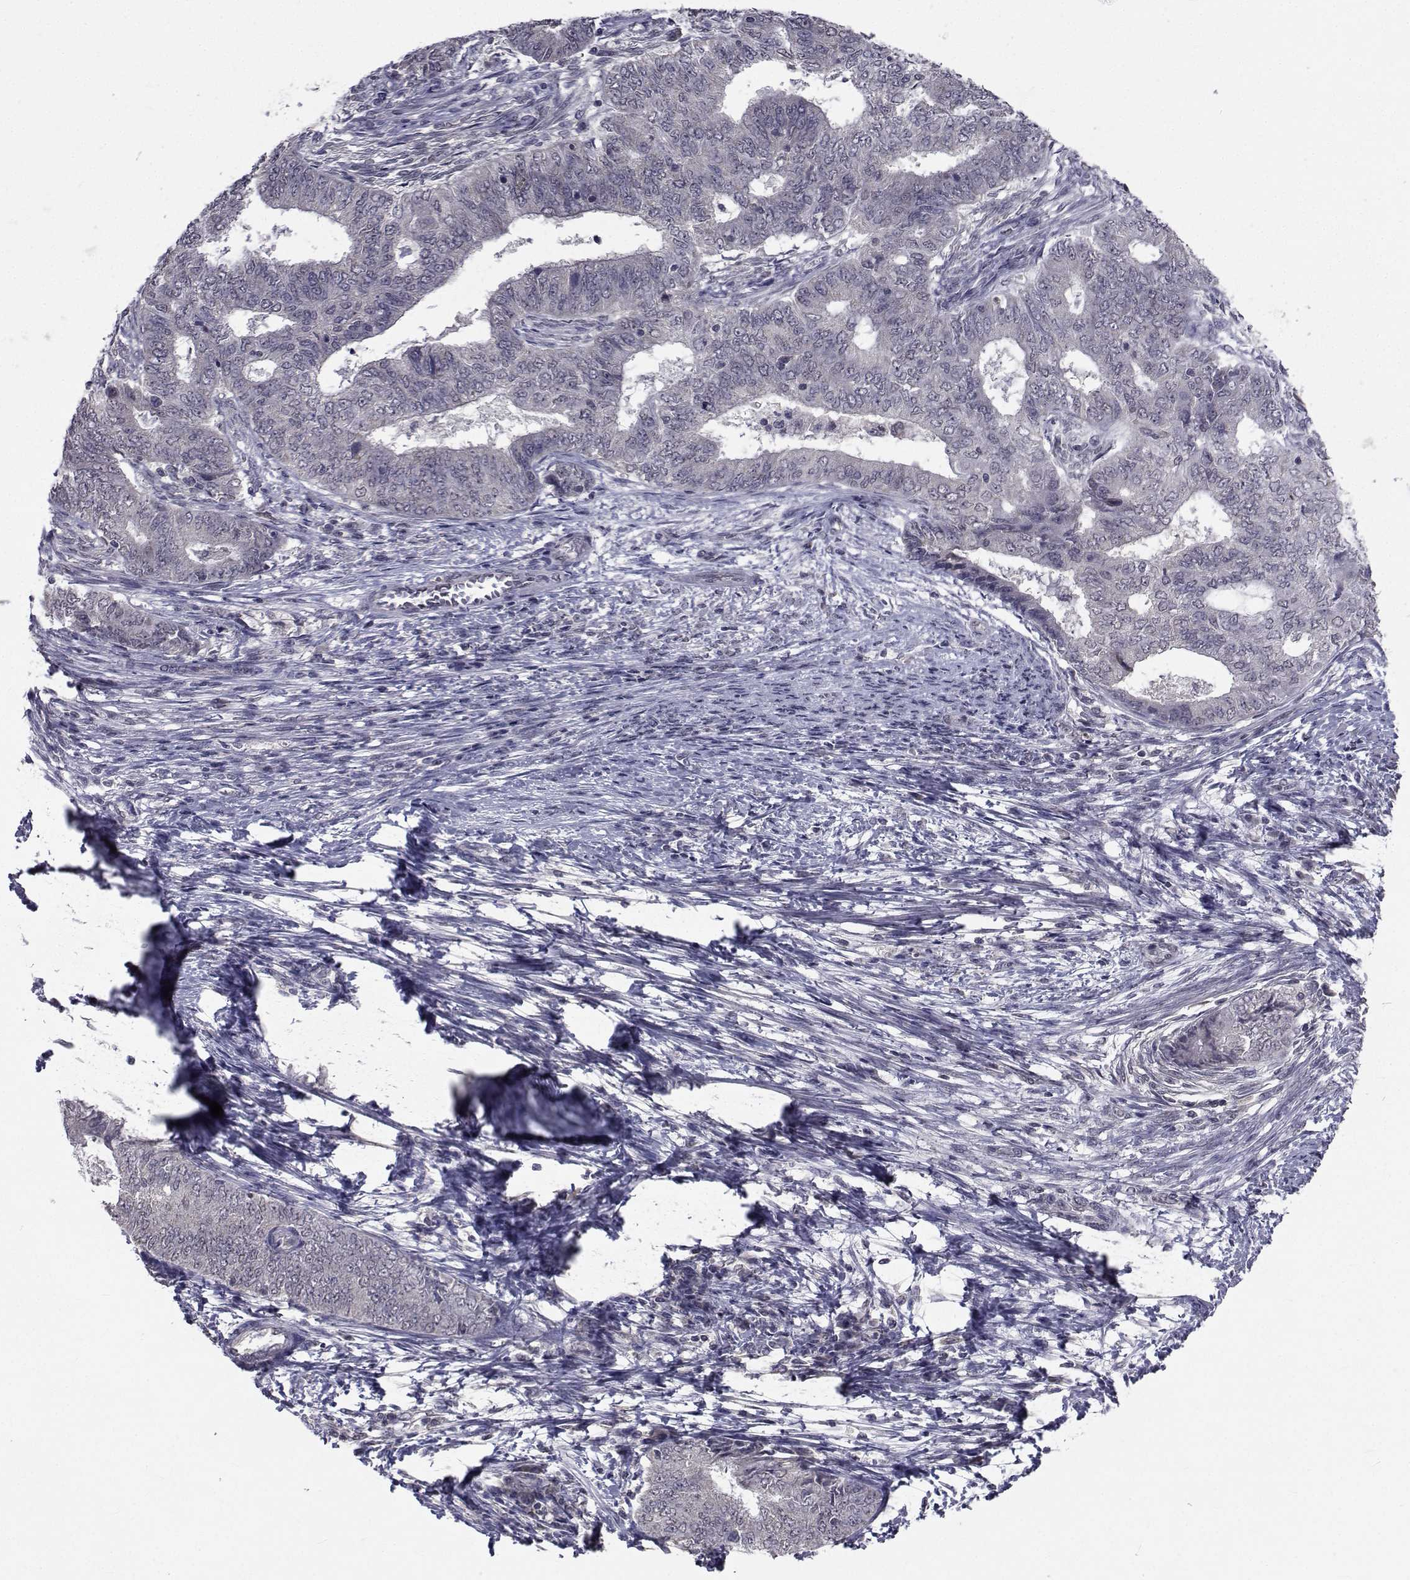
{"staining": {"intensity": "negative", "quantity": "none", "location": "none"}, "tissue": "endometrial cancer", "cell_type": "Tumor cells", "image_type": "cancer", "snomed": [{"axis": "morphology", "description": "Adenocarcinoma, NOS"}, {"axis": "topography", "description": "Endometrium"}], "caption": "Endometrial adenocarcinoma stained for a protein using IHC demonstrates no positivity tumor cells.", "gene": "CYP2S1", "patient": {"sex": "female", "age": 62}}